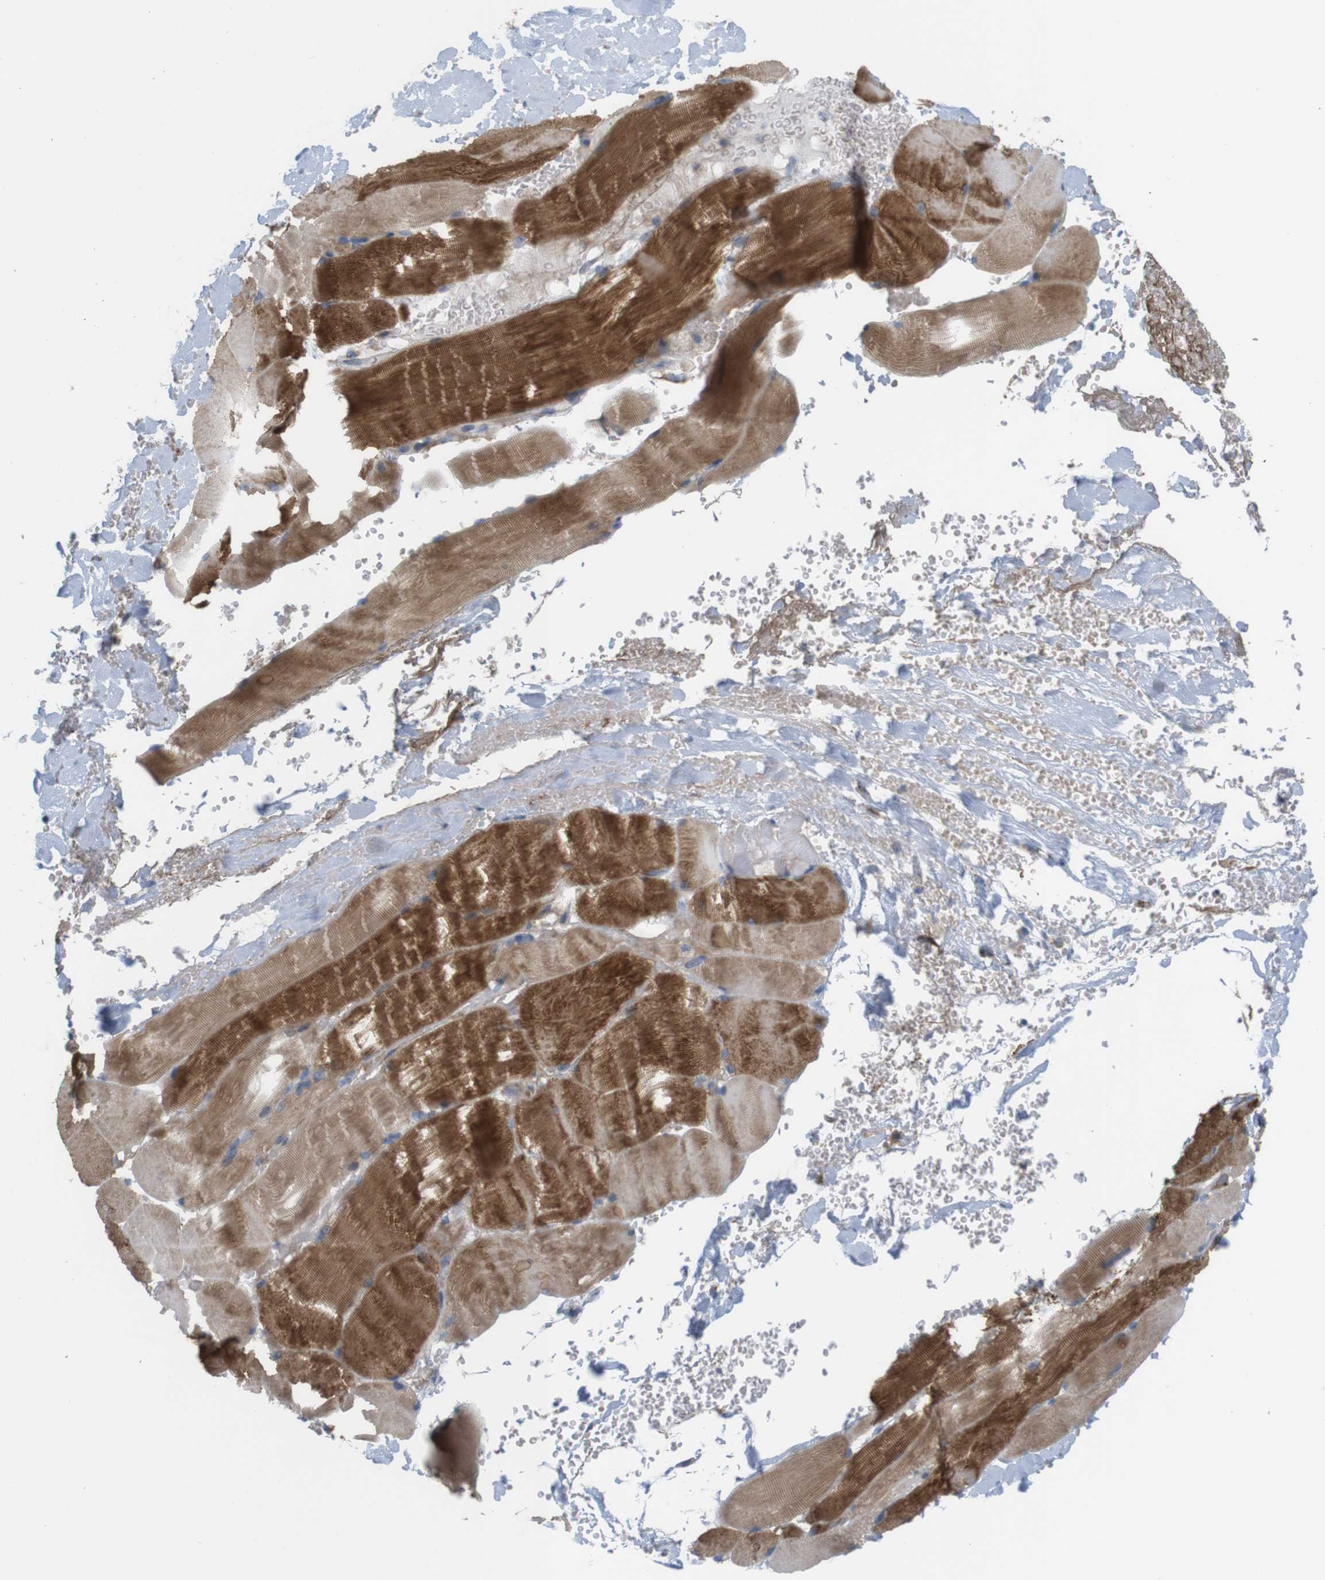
{"staining": {"intensity": "moderate", "quantity": ">75%", "location": "cytoplasmic/membranous"}, "tissue": "skeletal muscle", "cell_type": "Myocytes", "image_type": "normal", "snomed": [{"axis": "morphology", "description": "Normal tissue, NOS"}, {"axis": "topography", "description": "Skin"}, {"axis": "topography", "description": "Skeletal muscle"}], "caption": "Moderate cytoplasmic/membranous positivity is present in about >75% of myocytes in normal skeletal muscle. (Stains: DAB (3,3'-diaminobenzidine) in brown, nuclei in blue, Microscopy: brightfield microscopy at high magnification).", "gene": "PTPRR", "patient": {"sex": "male", "age": 83}}